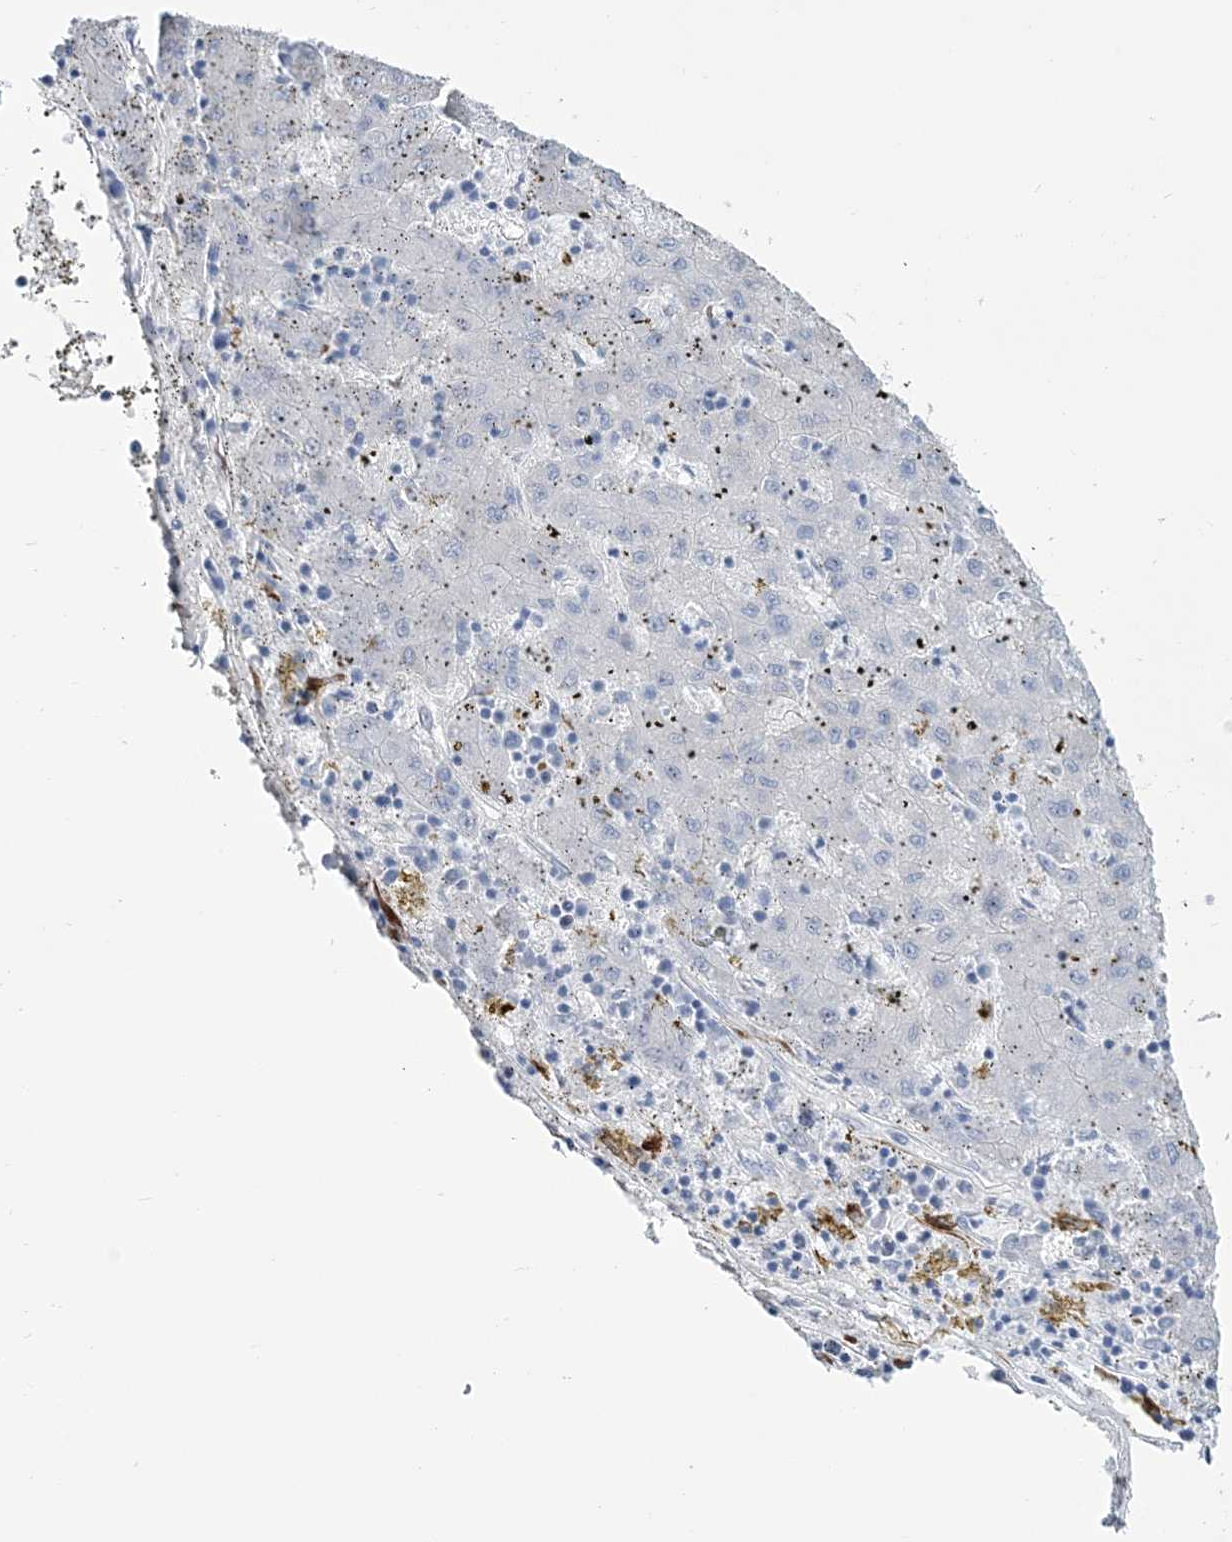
{"staining": {"intensity": "negative", "quantity": "none", "location": "none"}, "tissue": "liver cancer", "cell_type": "Tumor cells", "image_type": "cancer", "snomed": [{"axis": "morphology", "description": "Carcinoma, Hepatocellular, NOS"}, {"axis": "topography", "description": "Liver"}], "caption": "Tumor cells are negative for brown protein staining in liver hepatocellular carcinoma.", "gene": "RAB11FIP5", "patient": {"sex": "male", "age": 72}}